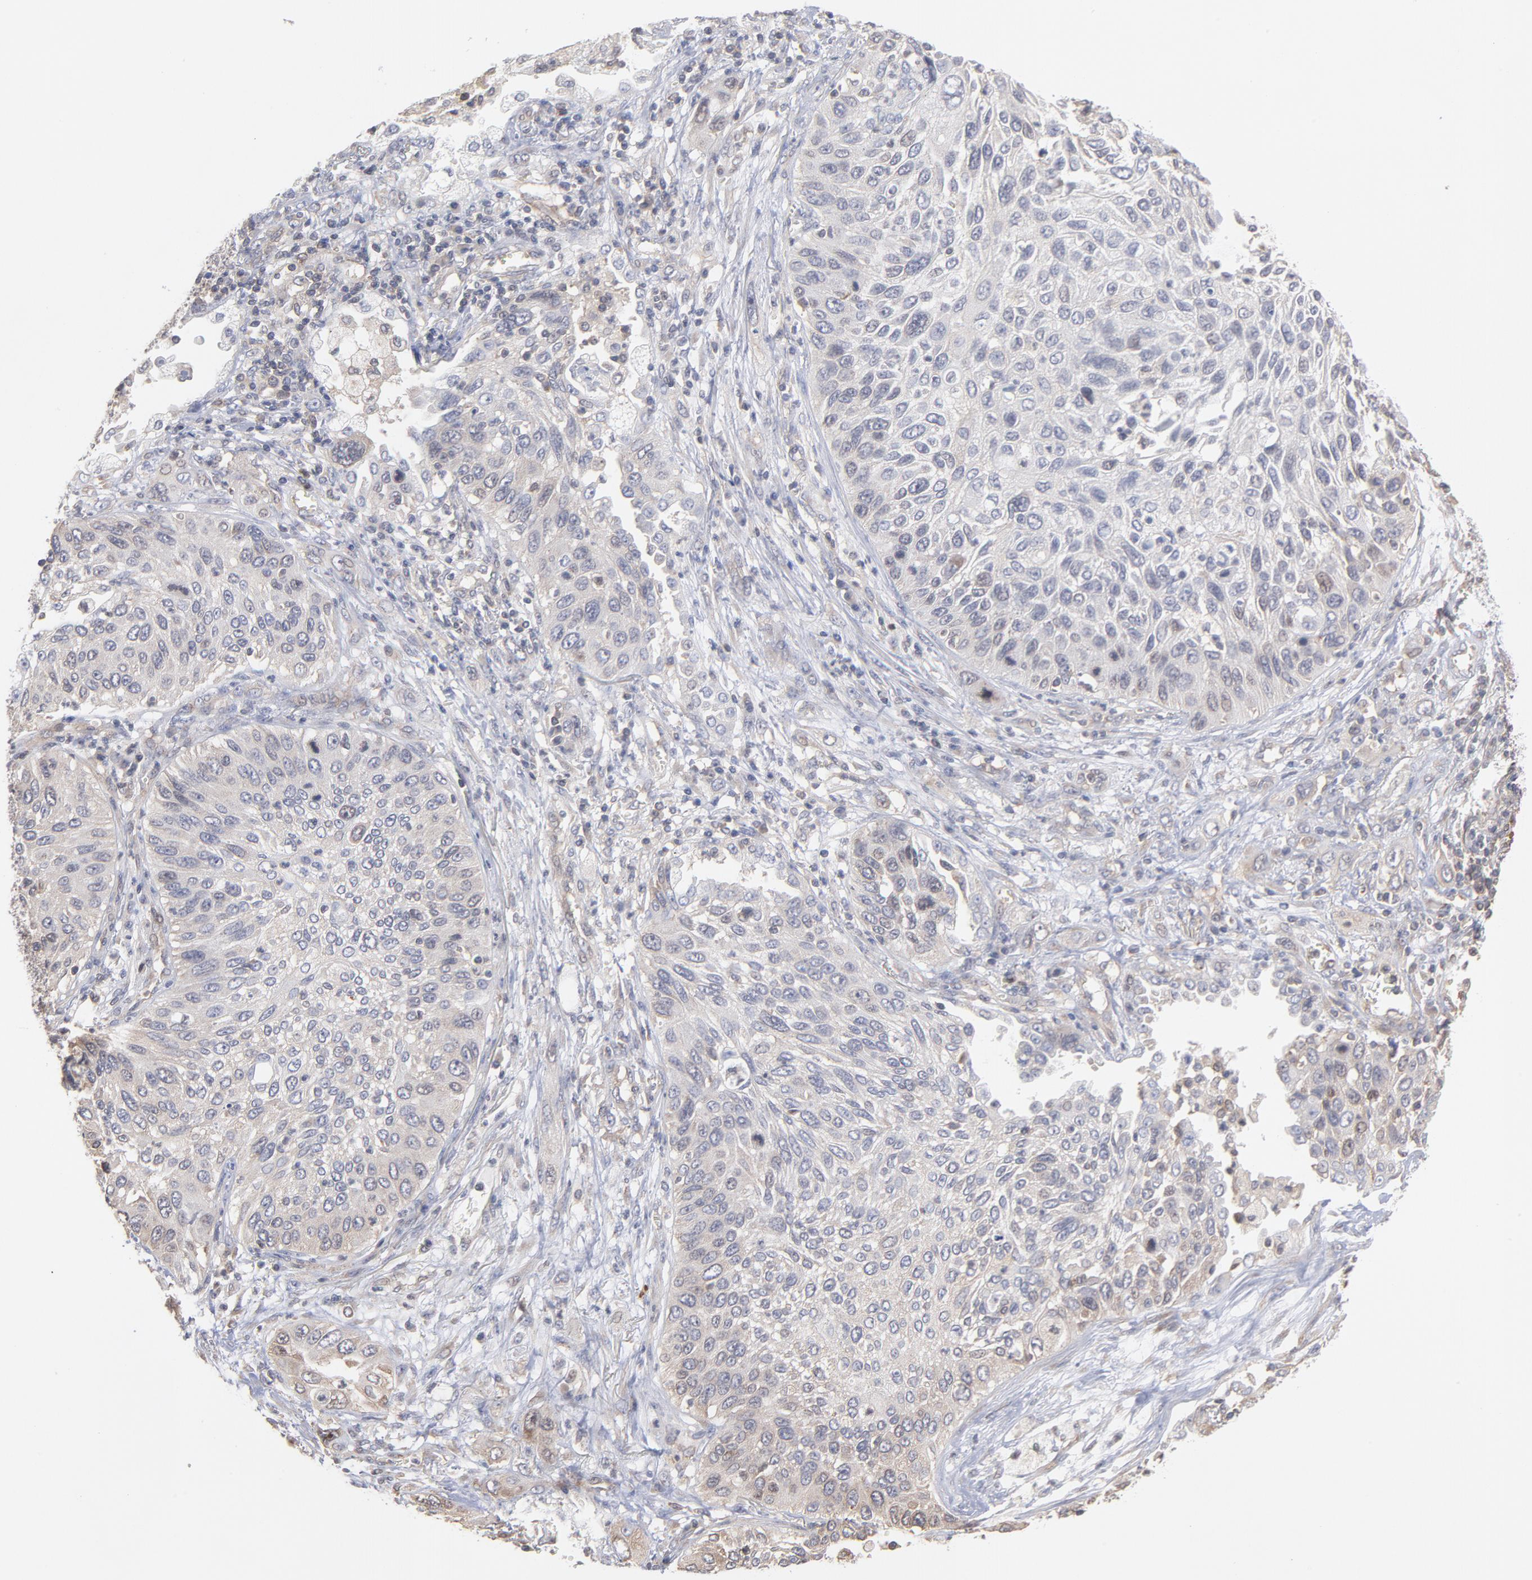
{"staining": {"intensity": "weak", "quantity": "<25%", "location": "cytoplasmic/membranous"}, "tissue": "lung cancer", "cell_type": "Tumor cells", "image_type": "cancer", "snomed": [{"axis": "morphology", "description": "Squamous cell carcinoma, NOS"}, {"axis": "topography", "description": "Lung"}], "caption": "A photomicrograph of lung cancer (squamous cell carcinoma) stained for a protein reveals no brown staining in tumor cells. Brightfield microscopy of immunohistochemistry (IHC) stained with DAB (brown) and hematoxylin (blue), captured at high magnification.", "gene": "MAPRE1", "patient": {"sex": "female", "age": 76}}